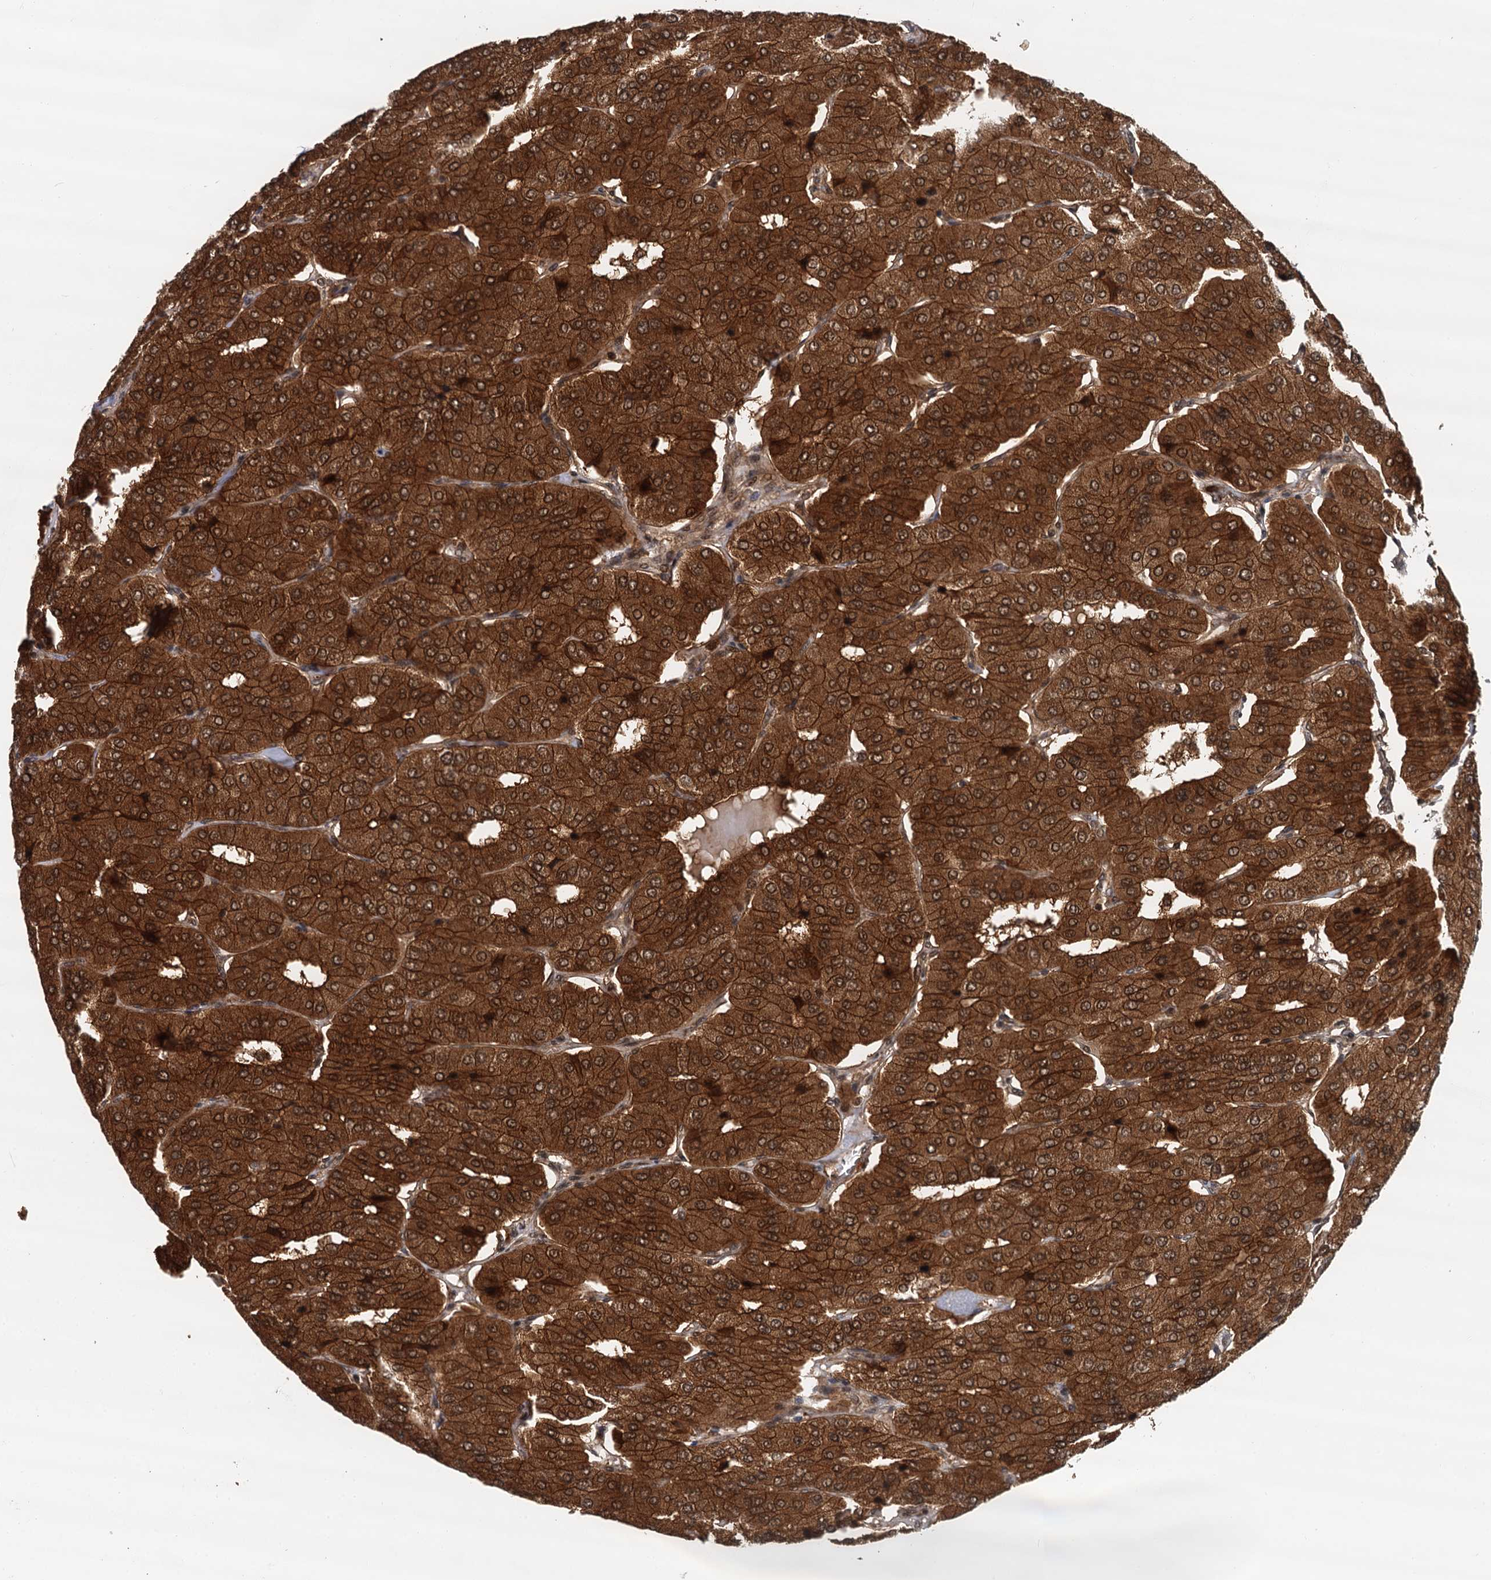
{"staining": {"intensity": "strong", "quantity": ">75%", "location": "cytoplasmic/membranous,nuclear"}, "tissue": "parathyroid gland", "cell_type": "Glandular cells", "image_type": "normal", "snomed": [{"axis": "morphology", "description": "Normal tissue, NOS"}, {"axis": "morphology", "description": "Adenoma, NOS"}, {"axis": "topography", "description": "Parathyroid gland"}], "caption": "Protein expression analysis of benign parathyroid gland exhibits strong cytoplasmic/membranous,nuclear expression in about >75% of glandular cells.", "gene": "STUB1", "patient": {"sex": "female", "age": 86}}